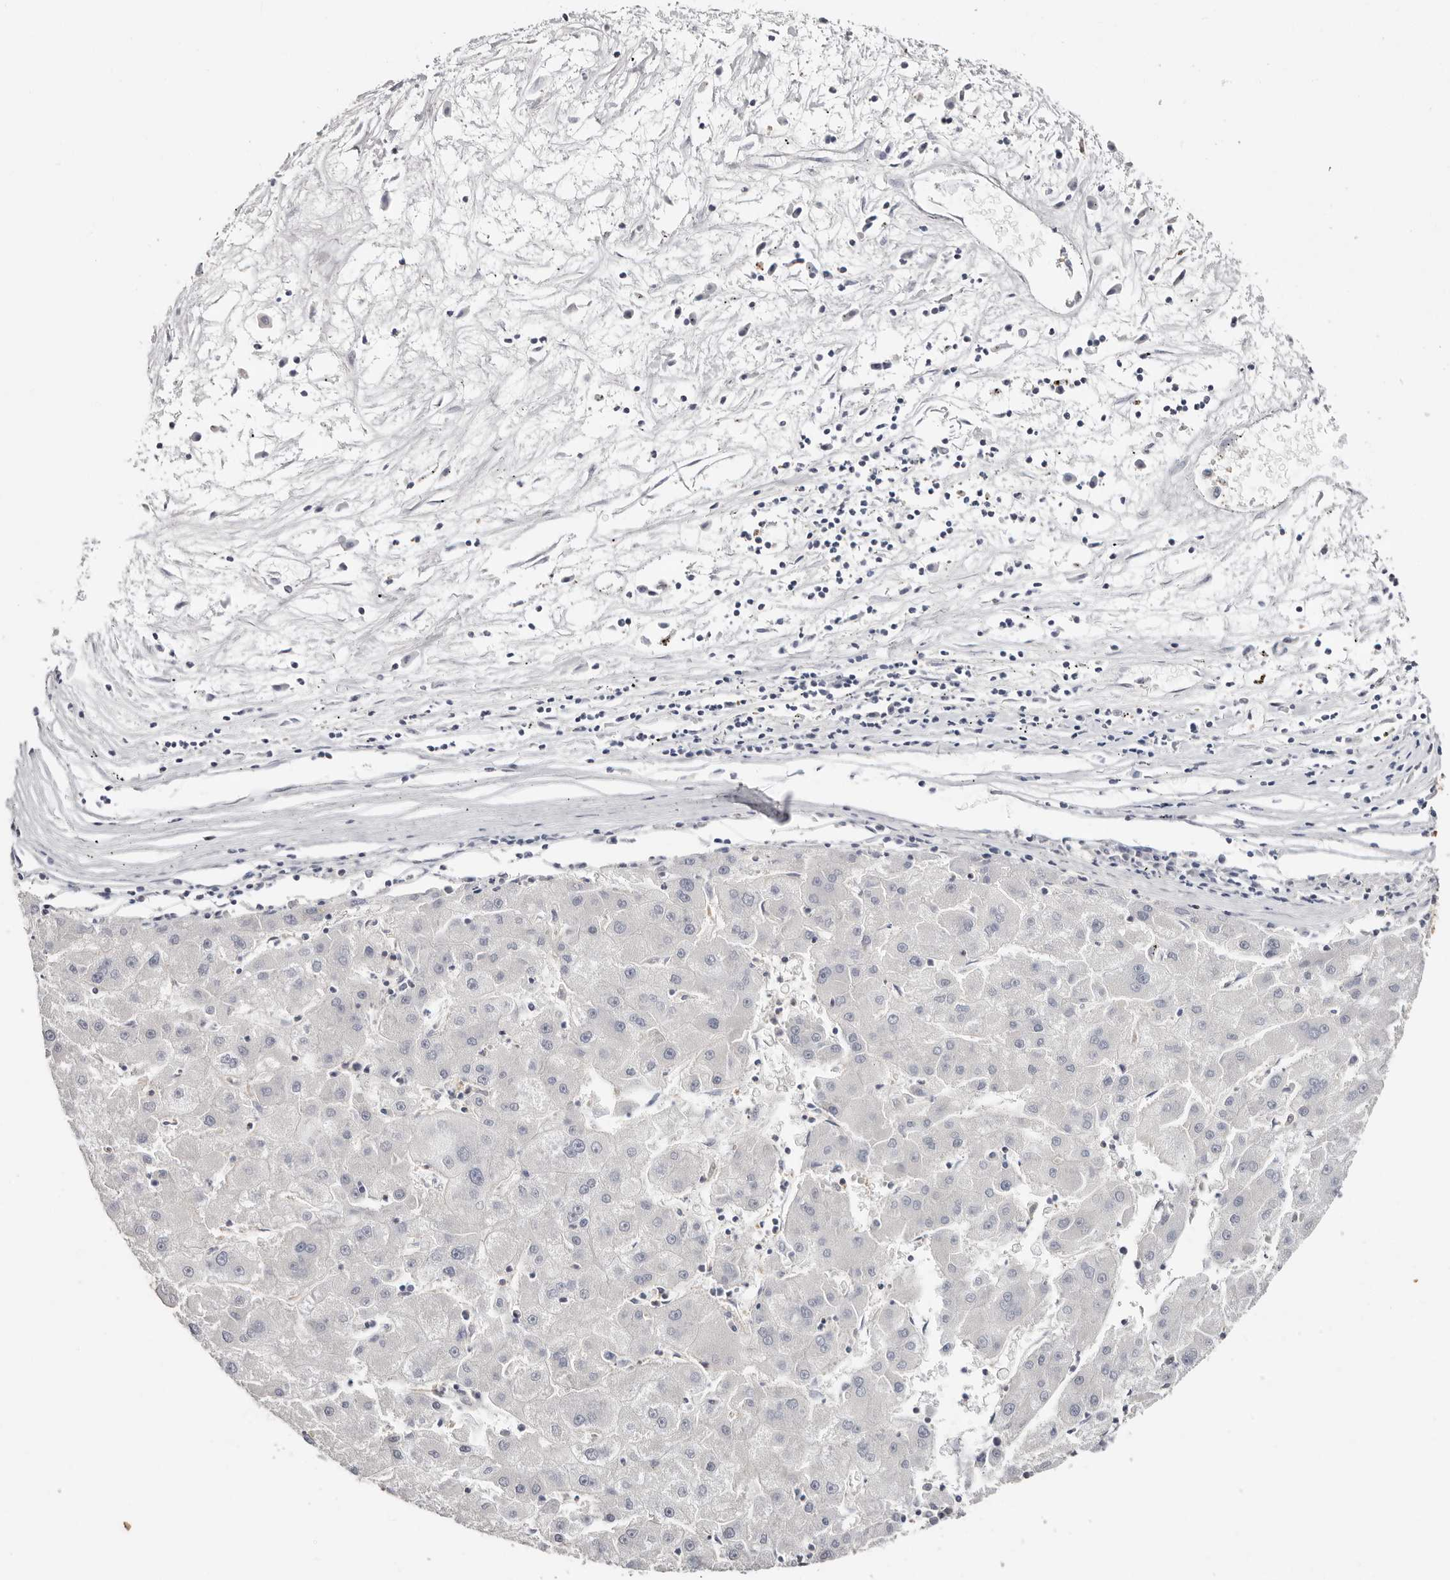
{"staining": {"intensity": "negative", "quantity": "none", "location": "none"}, "tissue": "liver cancer", "cell_type": "Tumor cells", "image_type": "cancer", "snomed": [{"axis": "morphology", "description": "Carcinoma, Hepatocellular, NOS"}, {"axis": "topography", "description": "Liver"}], "caption": "The IHC image has no significant expression in tumor cells of liver cancer tissue. (Stains: DAB immunohistochemistry (IHC) with hematoxylin counter stain, Microscopy: brightfield microscopy at high magnification).", "gene": "S100A14", "patient": {"sex": "male", "age": 72}}